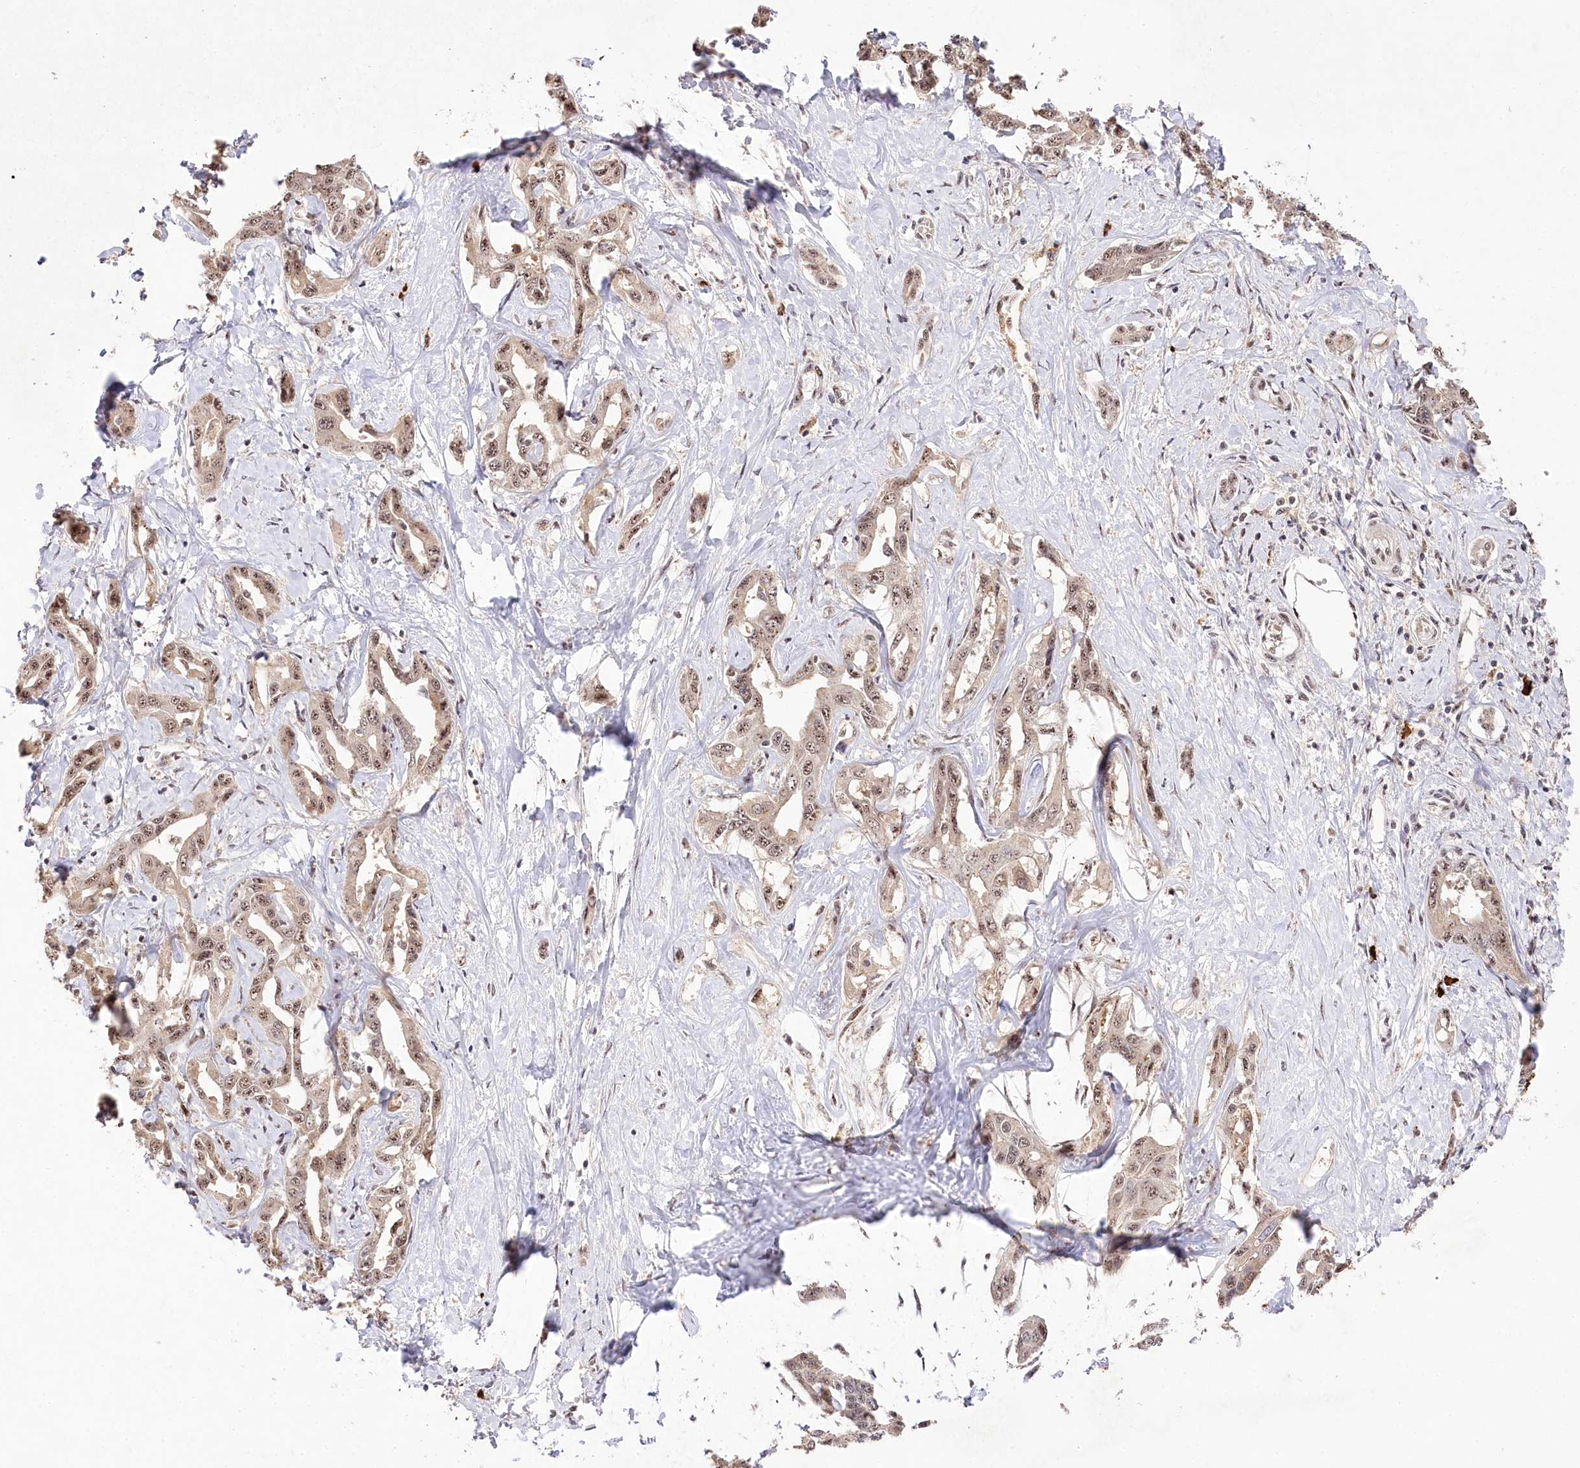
{"staining": {"intensity": "weak", "quantity": ">75%", "location": "nuclear"}, "tissue": "liver cancer", "cell_type": "Tumor cells", "image_type": "cancer", "snomed": [{"axis": "morphology", "description": "Cholangiocarcinoma"}, {"axis": "topography", "description": "Liver"}], "caption": "Protein expression analysis of human liver cancer reveals weak nuclear staining in approximately >75% of tumor cells.", "gene": "PYROXD1", "patient": {"sex": "male", "age": 59}}